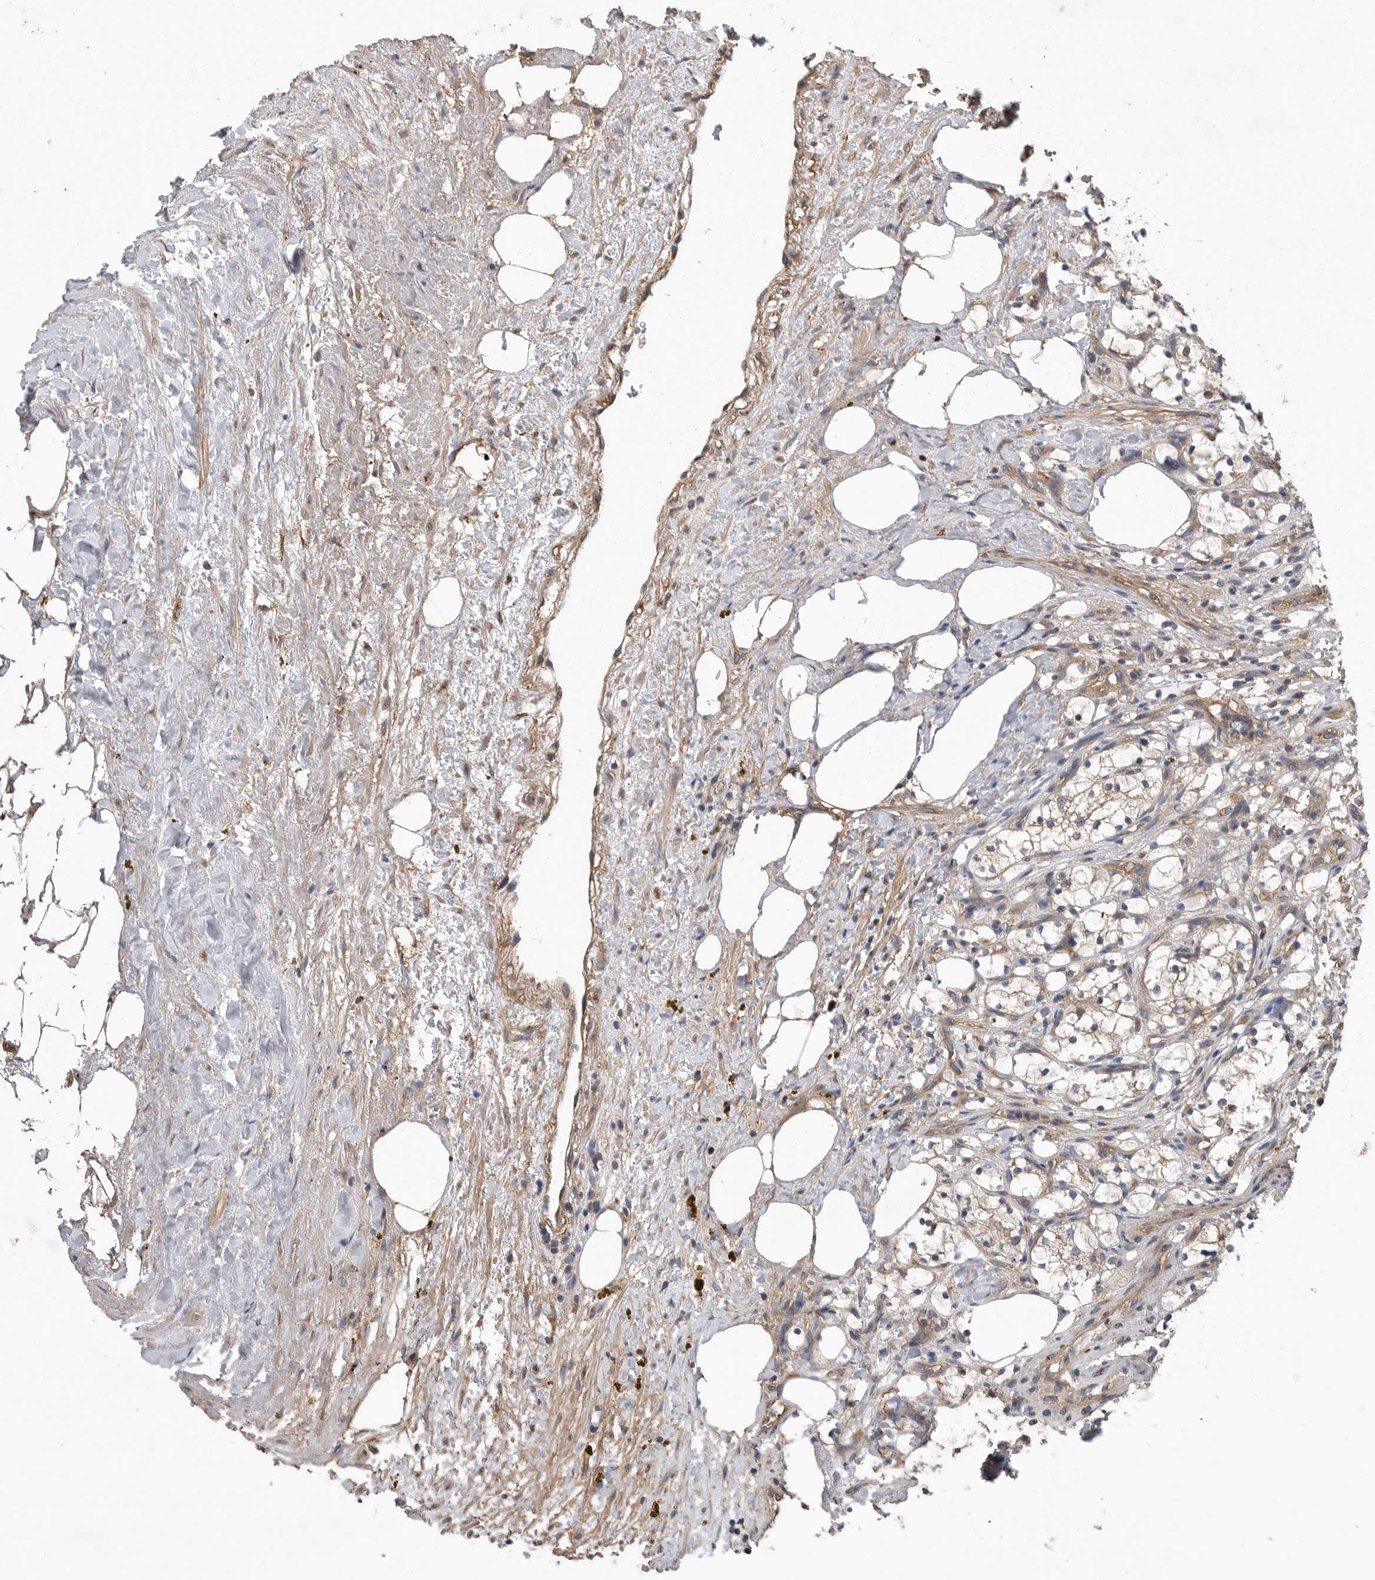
{"staining": {"intensity": "weak", "quantity": "25%-75%", "location": "cytoplasmic/membranous"}, "tissue": "renal cancer", "cell_type": "Tumor cells", "image_type": "cancer", "snomed": [{"axis": "morphology", "description": "Adenocarcinoma, NOS"}, {"axis": "topography", "description": "Kidney"}], "caption": "Immunohistochemistry (DAB) staining of renal cancer exhibits weak cytoplasmic/membranous protein expression in about 25%-75% of tumor cells.", "gene": "OXR1", "patient": {"sex": "female", "age": 69}}